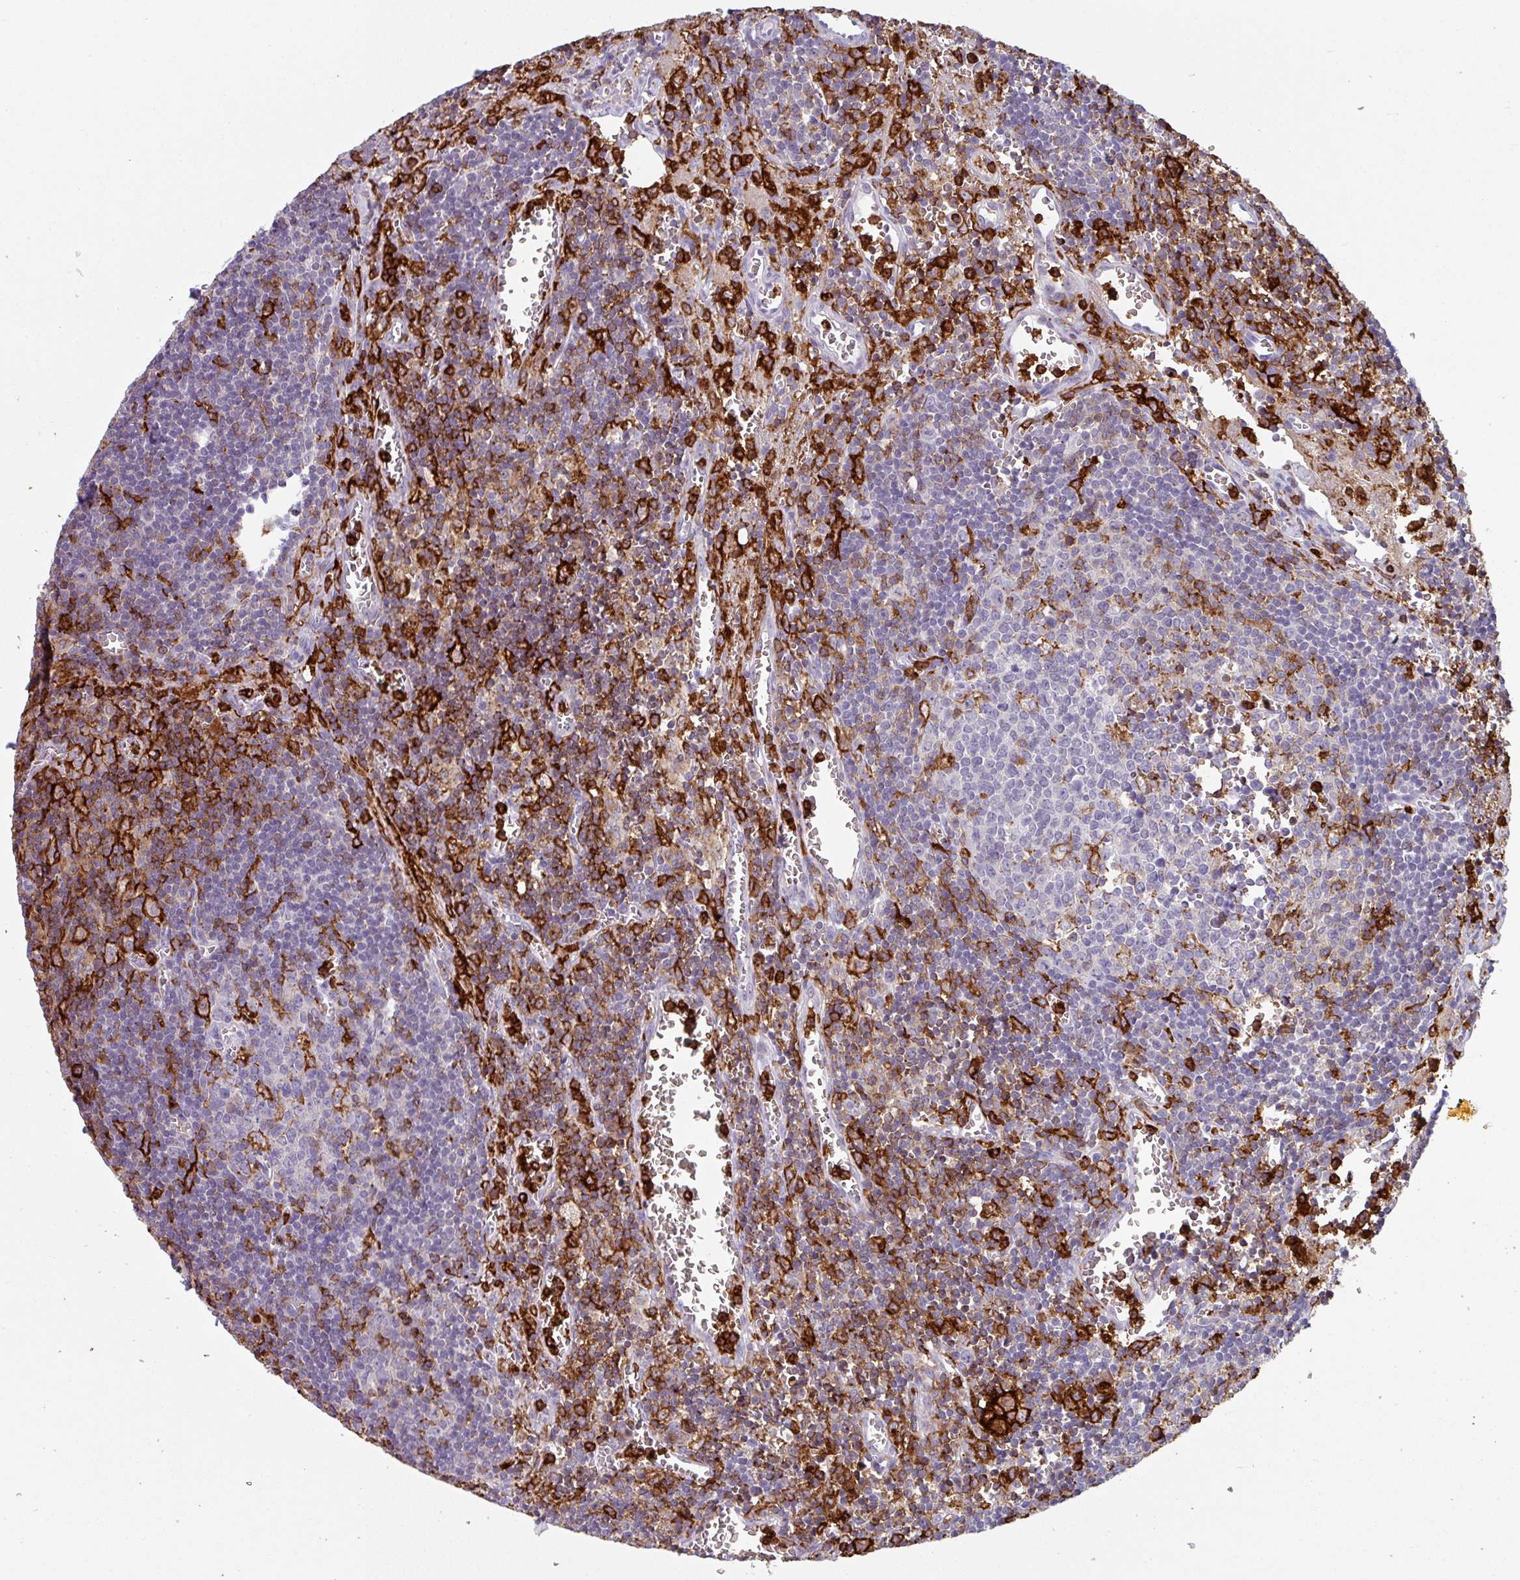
{"staining": {"intensity": "strong", "quantity": "<25%", "location": "cytoplasmic/membranous"}, "tissue": "lymph node", "cell_type": "Germinal center cells", "image_type": "normal", "snomed": [{"axis": "morphology", "description": "Normal tissue, NOS"}, {"axis": "topography", "description": "Lymph node"}], "caption": "The photomicrograph shows staining of normal lymph node, revealing strong cytoplasmic/membranous protein positivity (brown color) within germinal center cells.", "gene": "EXOSC5", "patient": {"sex": "male", "age": 50}}